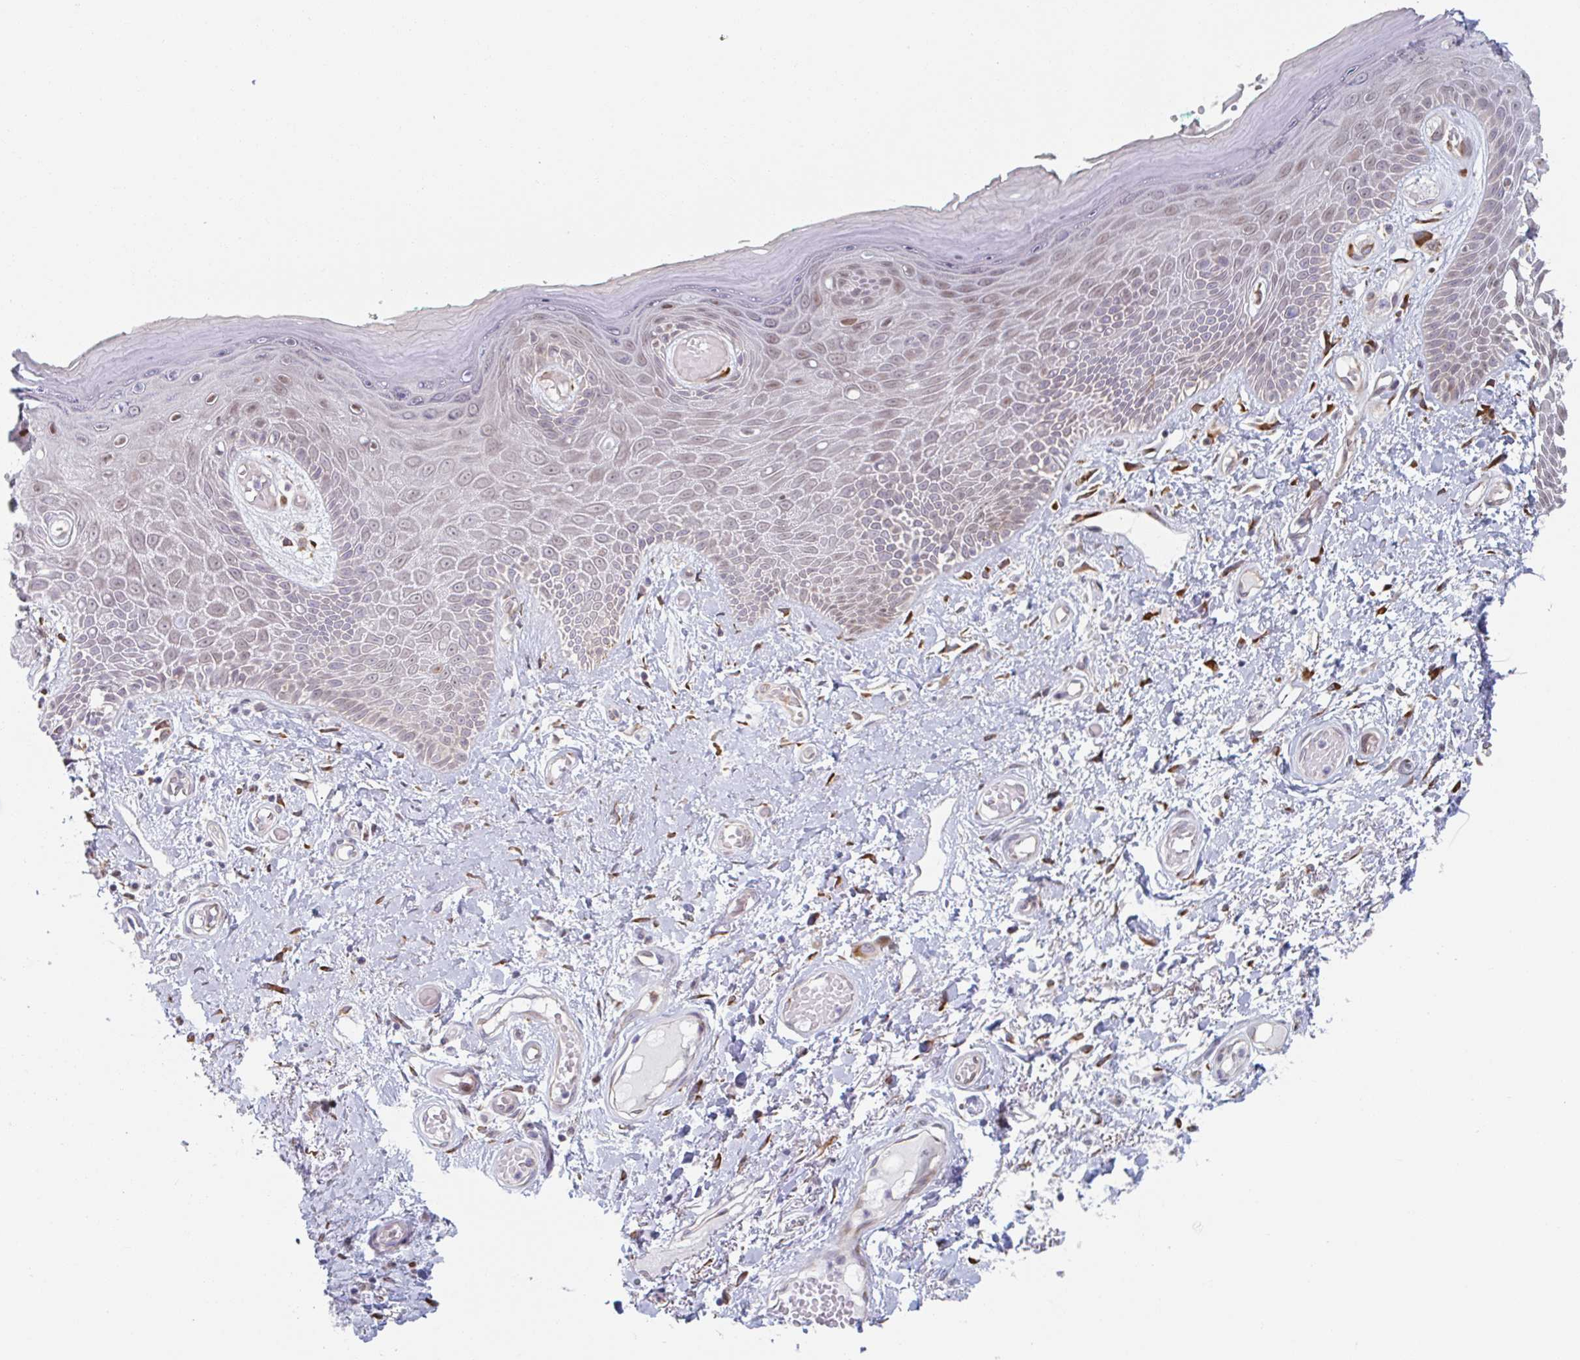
{"staining": {"intensity": "moderate", "quantity": "<25%", "location": "cytoplasmic/membranous,nuclear"}, "tissue": "skin", "cell_type": "Epidermal cells", "image_type": "normal", "snomed": [{"axis": "morphology", "description": "Normal tissue, NOS"}, {"axis": "topography", "description": "Anal"}, {"axis": "topography", "description": "Peripheral nerve tissue"}], "caption": "Normal skin displays moderate cytoplasmic/membranous,nuclear expression in approximately <25% of epidermal cells (Stains: DAB in brown, nuclei in blue, Microscopy: brightfield microscopy at high magnification)..", "gene": "TRAPPC10", "patient": {"sex": "male", "age": 78}}